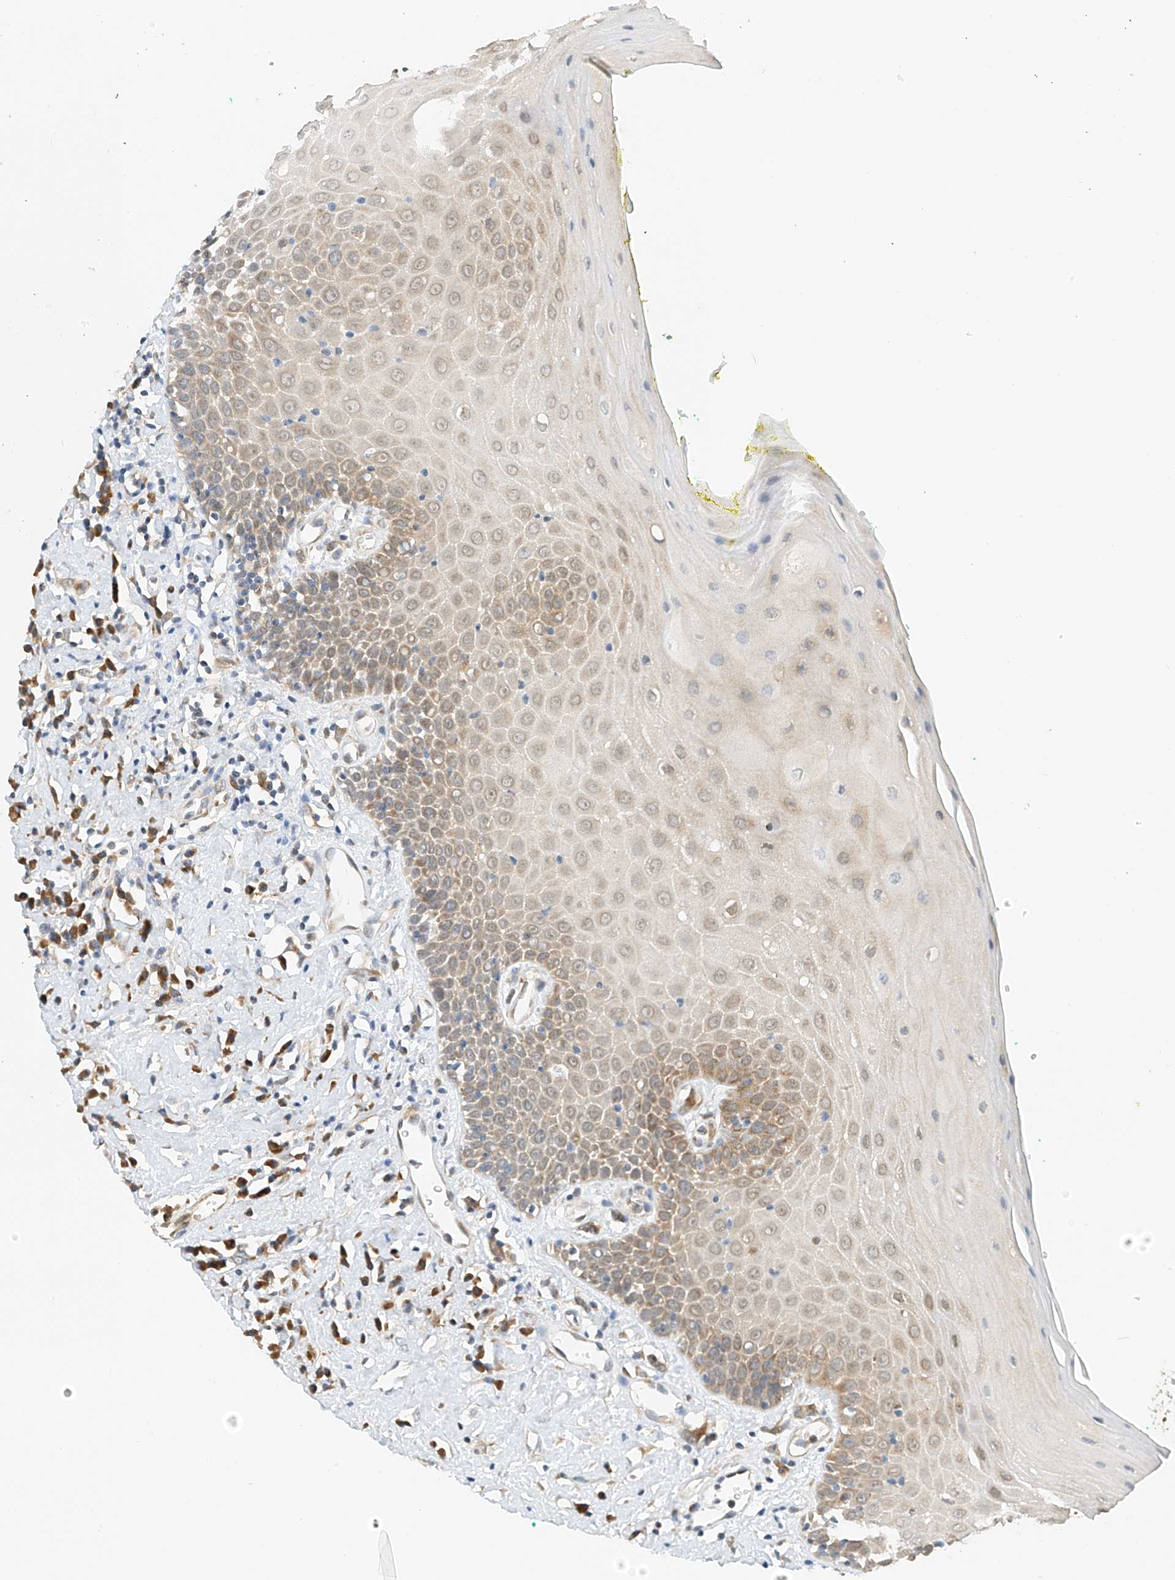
{"staining": {"intensity": "moderate", "quantity": ">75%", "location": "cytoplasmic/membranous"}, "tissue": "oral mucosa", "cell_type": "Squamous epithelial cells", "image_type": "normal", "snomed": [{"axis": "morphology", "description": "Normal tissue, NOS"}, {"axis": "morphology", "description": "Squamous cell carcinoma, NOS"}, {"axis": "topography", "description": "Oral tissue"}, {"axis": "topography", "description": "Head-Neck"}], "caption": "About >75% of squamous epithelial cells in unremarkable human oral mucosa reveal moderate cytoplasmic/membranous protein positivity as visualized by brown immunohistochemical staining.", "gene": "PPA2", "patient": {"sex": "female", "age": 70}}